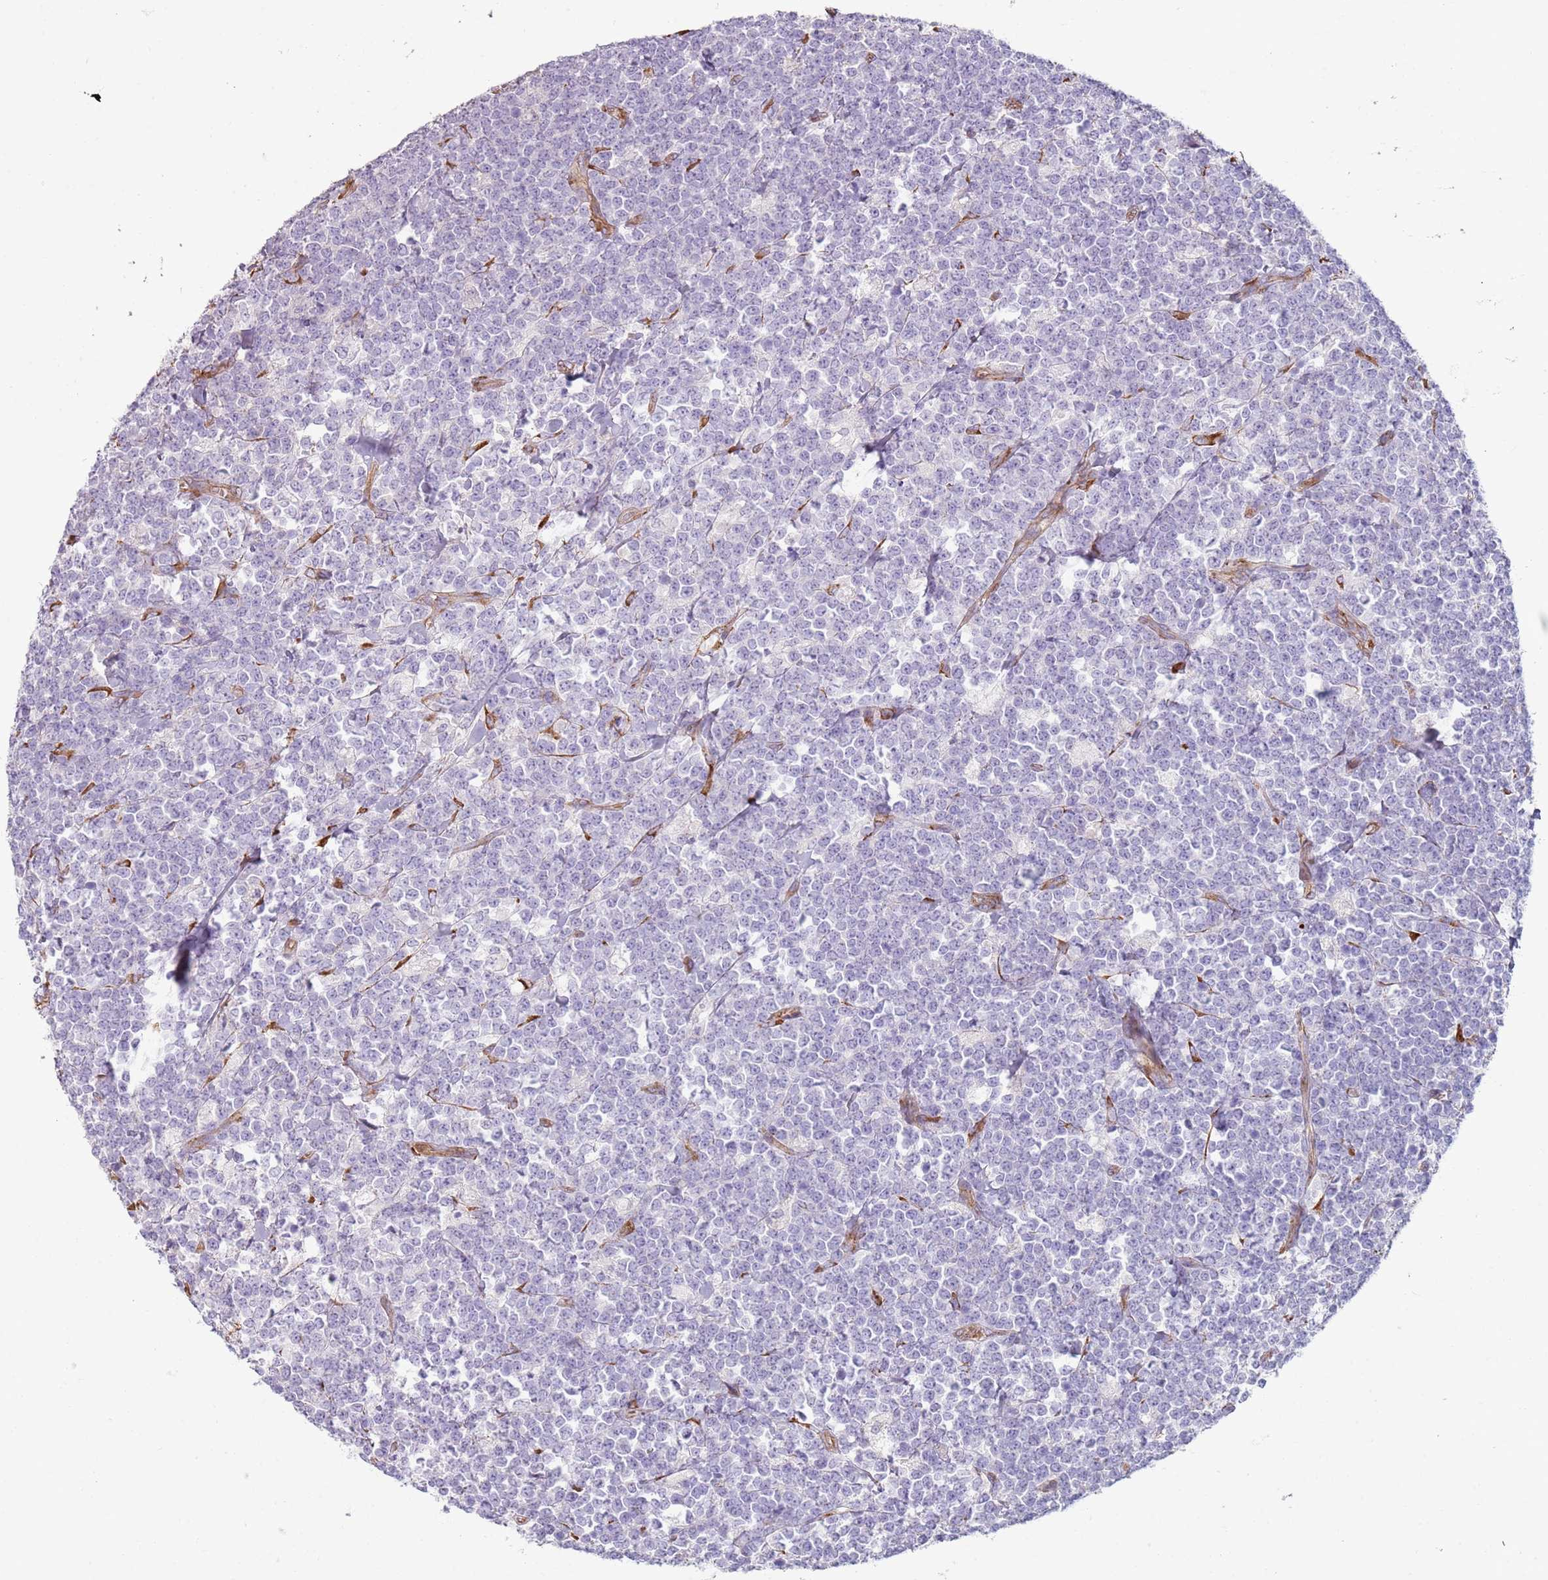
{"staining": {"intensity": "negative", "quantity": "none", "location": "none"}, "tissue": "lymphoma", "cell_type": "Tumor cells", "image_type": "cancer", "snomed": [{"axis": "morphology", "description": "Malignant lymphoma, non-Hodgkin's type, High grade"}, {"axis": "topography", "description": "Small intestine"}, {"axis": "topography", "description": "Colon"}], "caption": "Human lymphoma stained for a protein using immunohistochemistry reveals no staining in tumor cells.", "gene": "PHLPP2", "patient": {"sex": "male", "age": 8}}